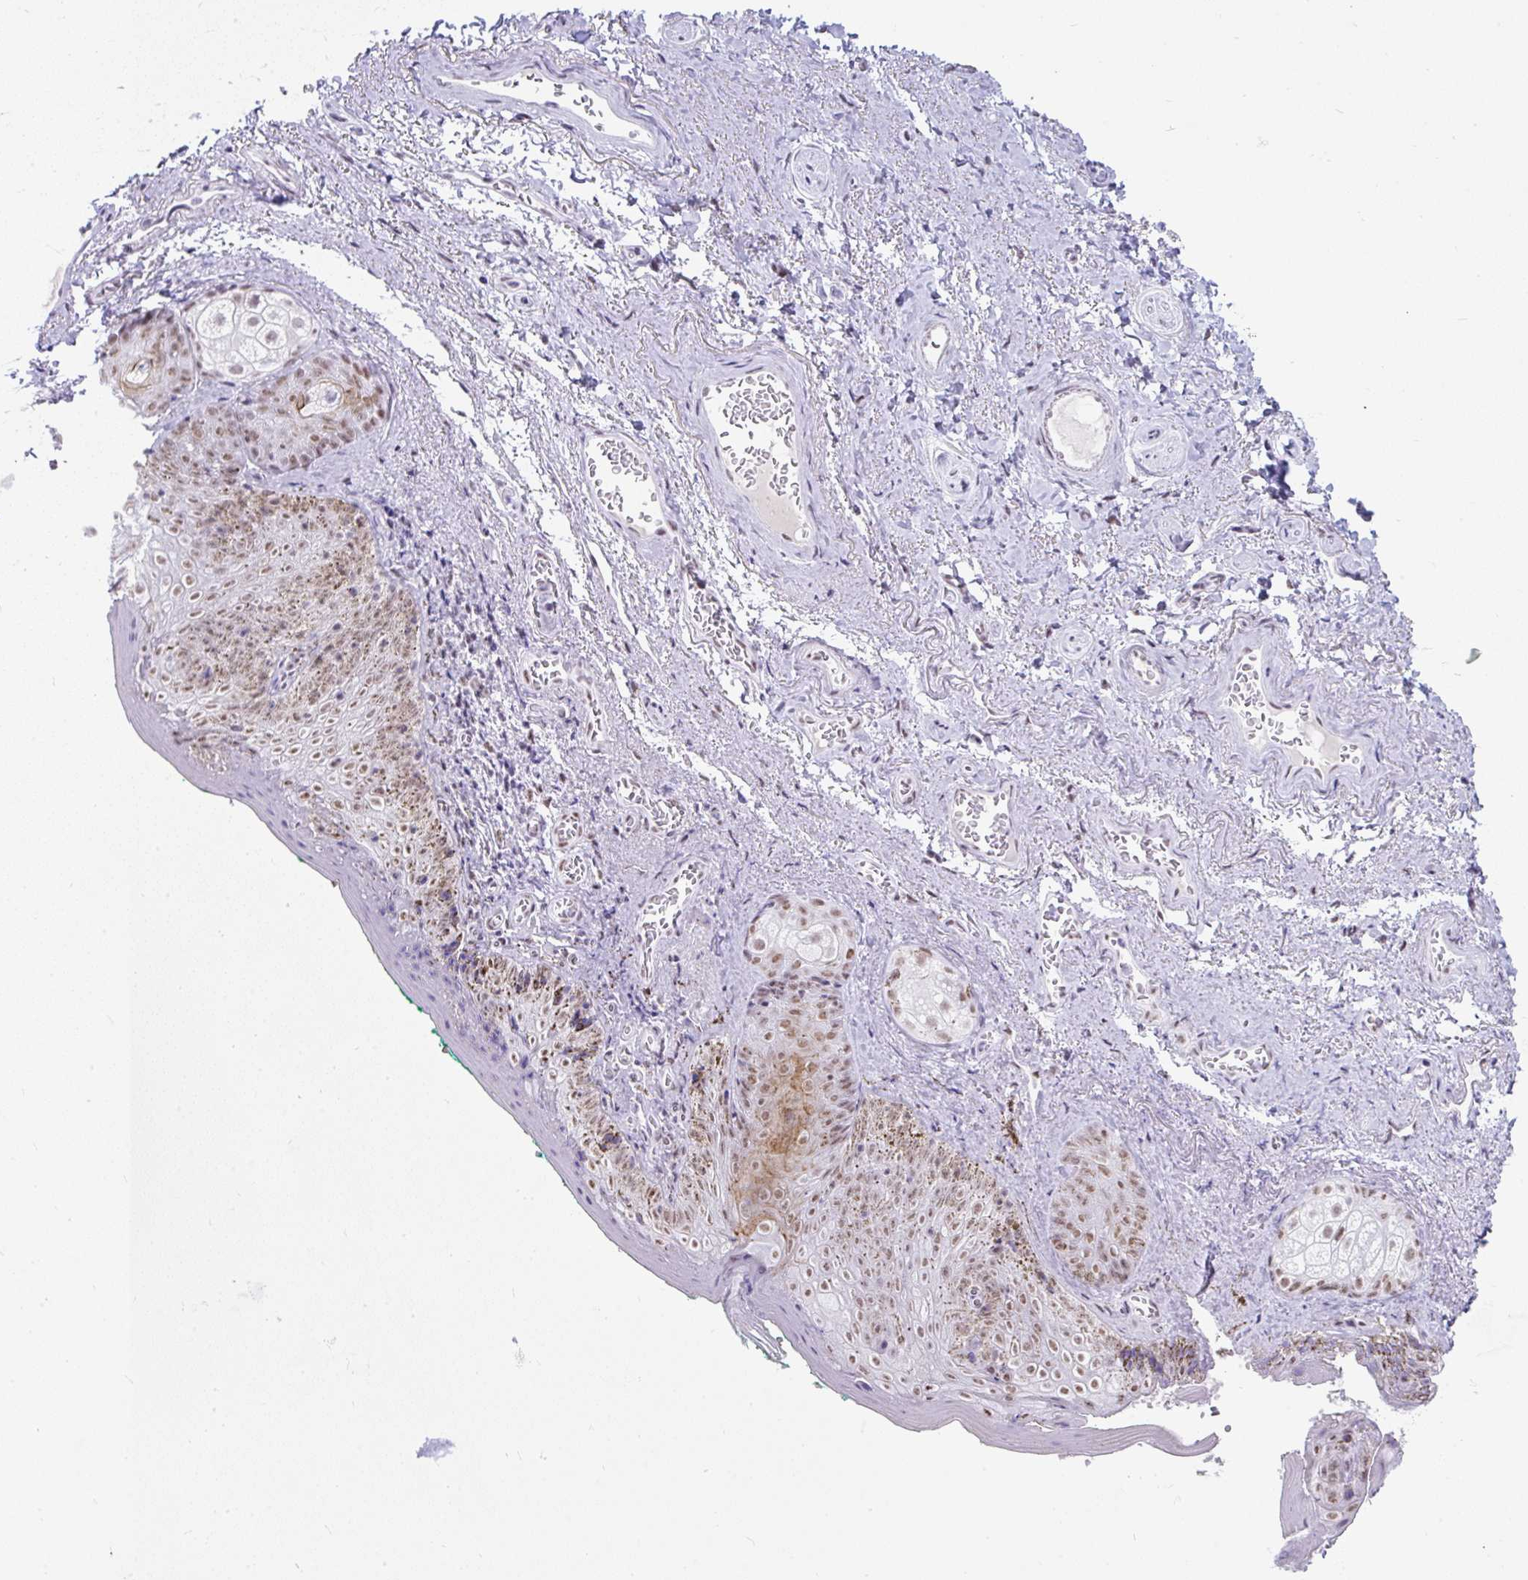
{"staining": {"intensity": "weak", "quantity": ">75%", "location": "cytoplasmic/membranous,nuclear"}, "tissue": "vagina", "cell_type": "Squamous epithelial cells", "image_type": "normal", "snomed": [{"axis": "morphology", "description": "Normal tissue, NOS"}, {"axis": "topography", "description": "Vulva"}, {"axis": "topography", "description": "Vagina"}, {"axis": "topography", "description": "Peripheral nerve tissue"}], "caption": "This is an image of immunohistochemistry (IHC) staining of unremarkable vagina, which shows weak staining in the cytoplasmic/membranous,nuclear of squamous epithelial cells.", "gene": "PLCXD2", "patient": {"sex": "female", "age": 66}}